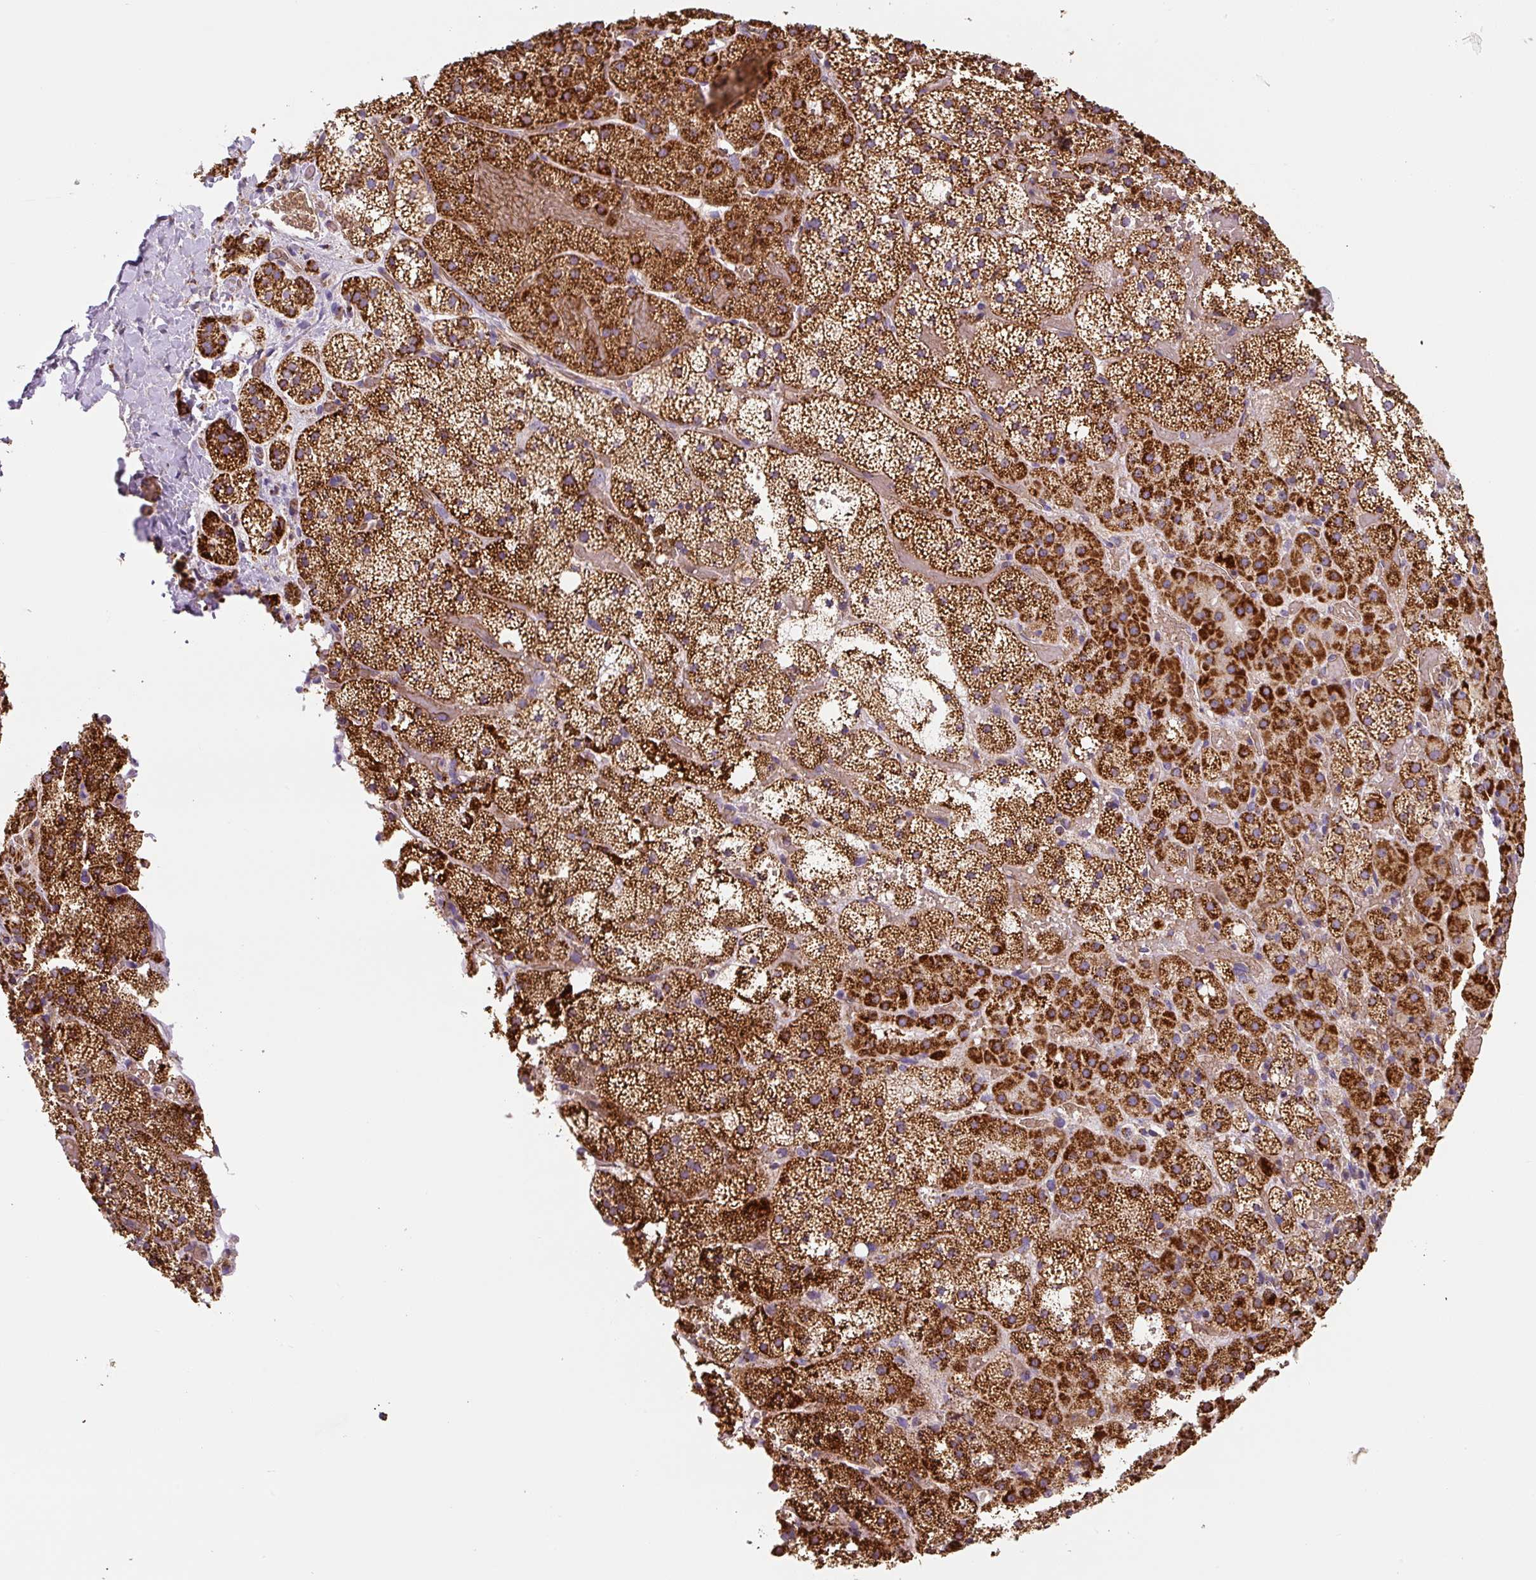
{"staining": {"intensity": "strong", "quantity": ">75%", "location": "cytoplasmic/membranous"}, "tissue": "adrenal gland", "cell_type": "Glandular cells", "image_type": "normal", "snomed": [{"axis": "morphology", "description": "Normal tissue, NOS"}, {"axis": "topography", "description": "Adrenal gland"}], "caption": "The image exhibits staining of unremarkable adrenal gland, revealing strong cytoplasmic/membranous protein expression (brown color) within glandular cells. (DAB (3,3'-diaminobenzidine) = brown stain, brightfield microscopy at high magnification).", "gene": "MT", "patient": {"sex": "male", "age": 53}}